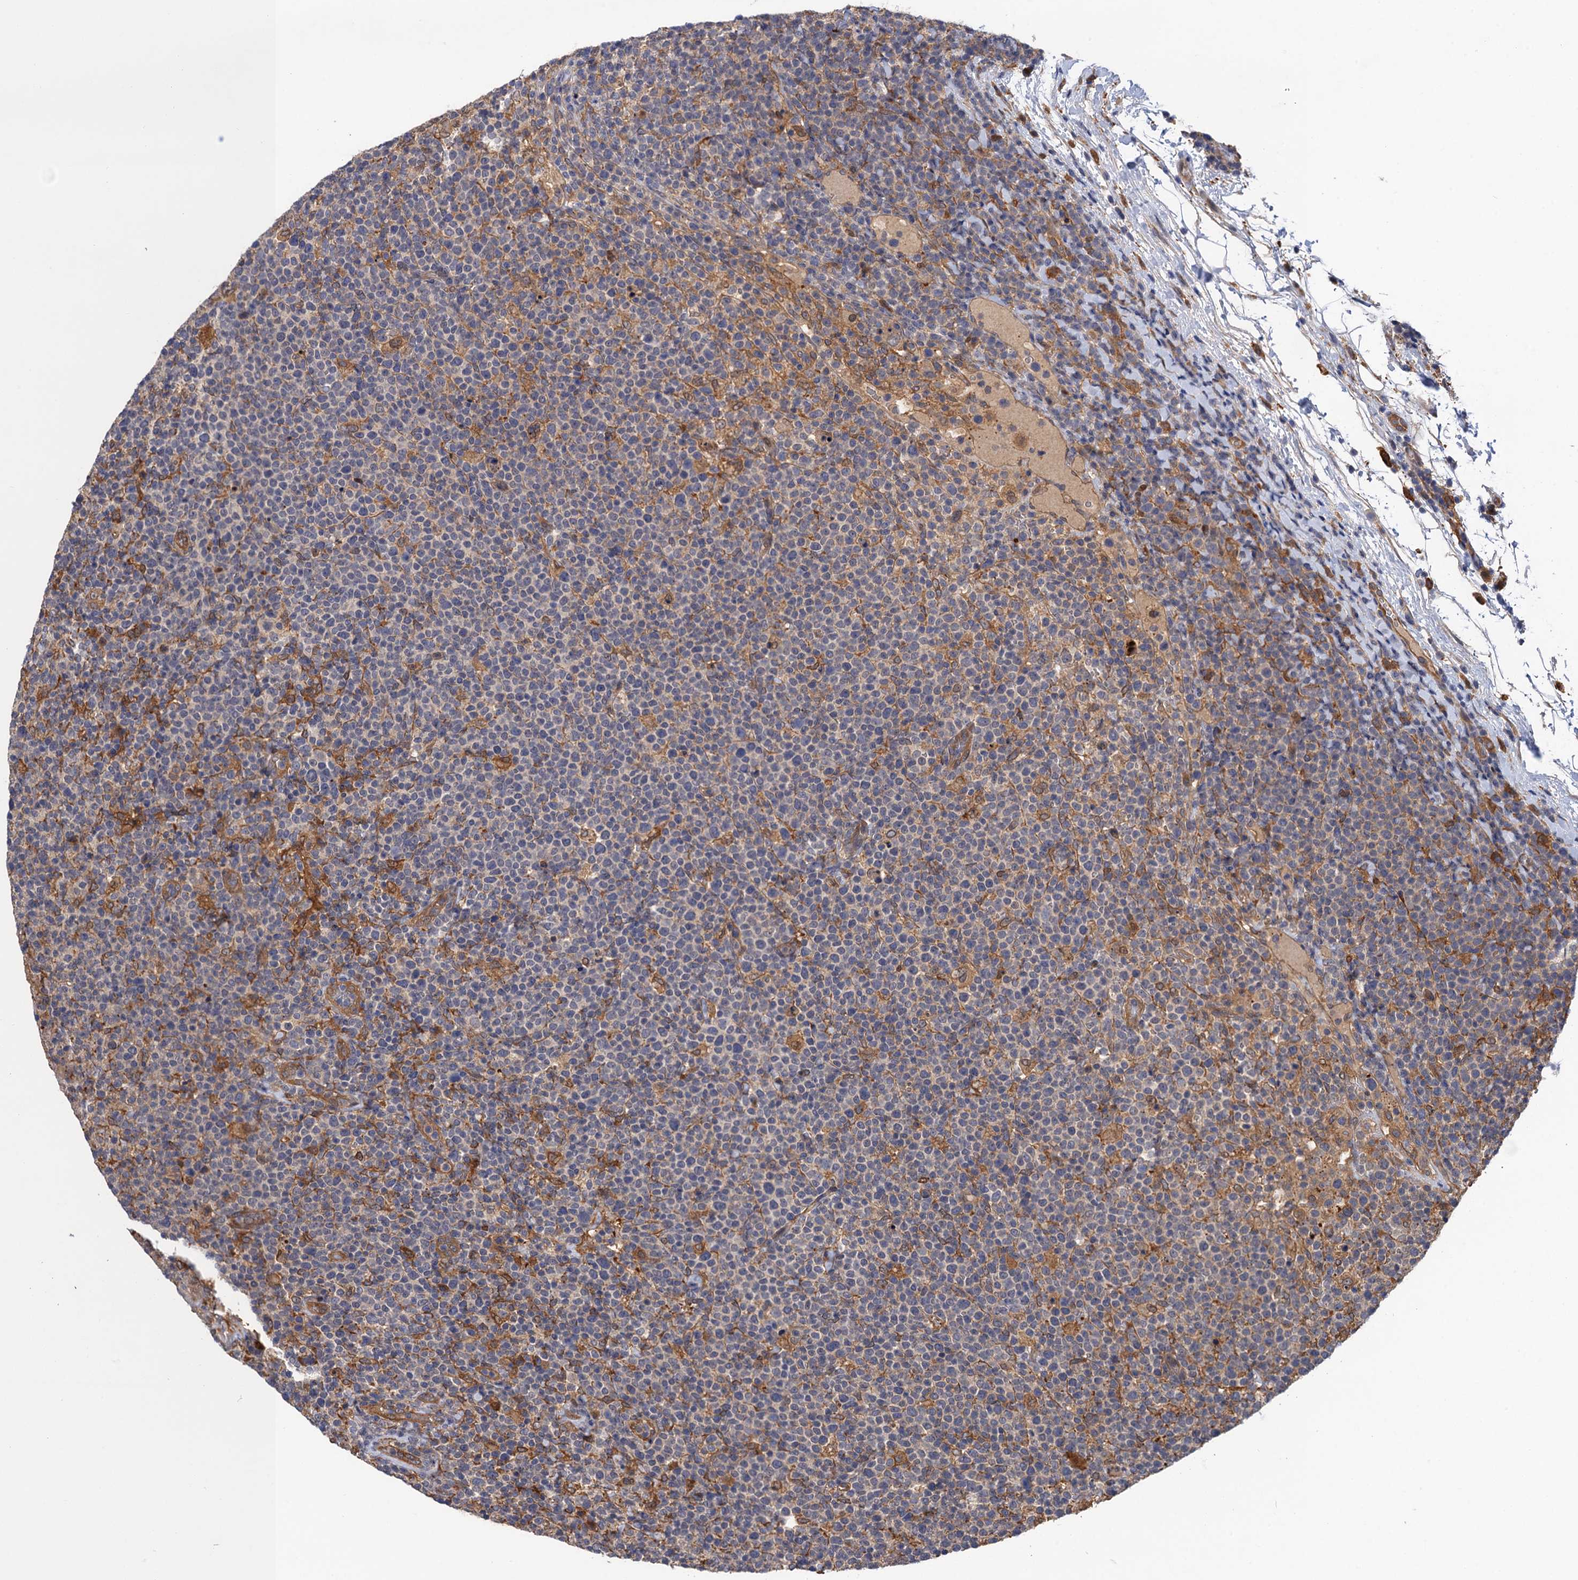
{"staining": {"intensity": "negative", "quantity": "none", "location": "none"}, "tissue": "lymphoma", "cell_type": "Tumor cells", "image_type": "cancer", "snomed": [{"axis": "morphology", "description": "Malignant lymphoma, non-Hodgkin's type, High grade"}, {"axis": "topography", "description": "Lymph node"}], "caption": "Lymphoma stained for a protein using immunohistochemistry displays no expression tumor cells.", "gene": "NEK8", "patient": {"sex": "male", "age": 61}}